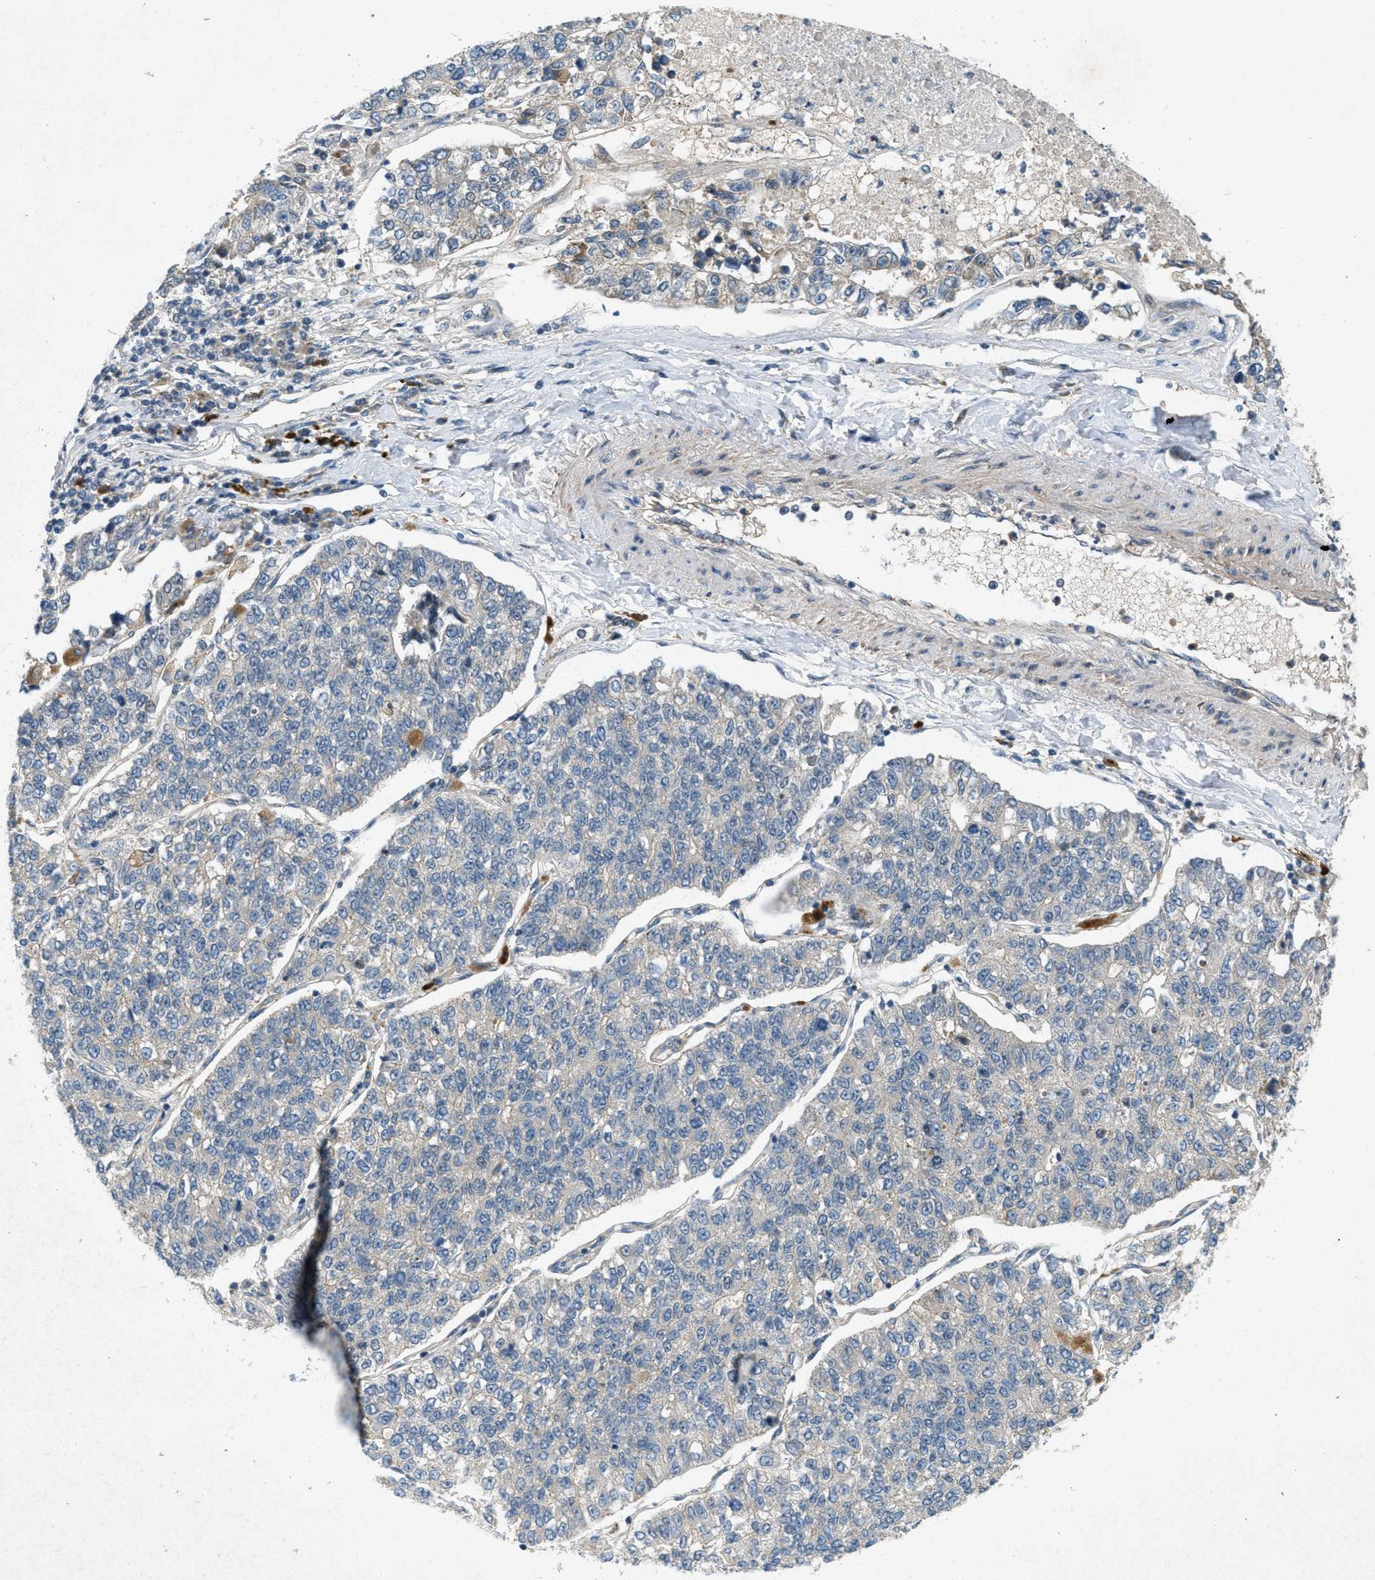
{"staining": {"intensity": "weak", "quantity": "<25%", "location": "cytoplasmic/membranous"}, "tissue": "lung cancer", "cell_type": "Tumor cells", "image_type": "cancer", "snomed": [{"axis": "morphology", "description": "Adenocarcinoma, NOS"}, {"axis": "topography", "description": "Lung"}], "caption": "Immunohistochemistry (IHC) of lung adenocarcinoma reveals no positivity in tumor cells.", "gene": "ADCY6", "patient": {"sex": "male", "age": 49}}